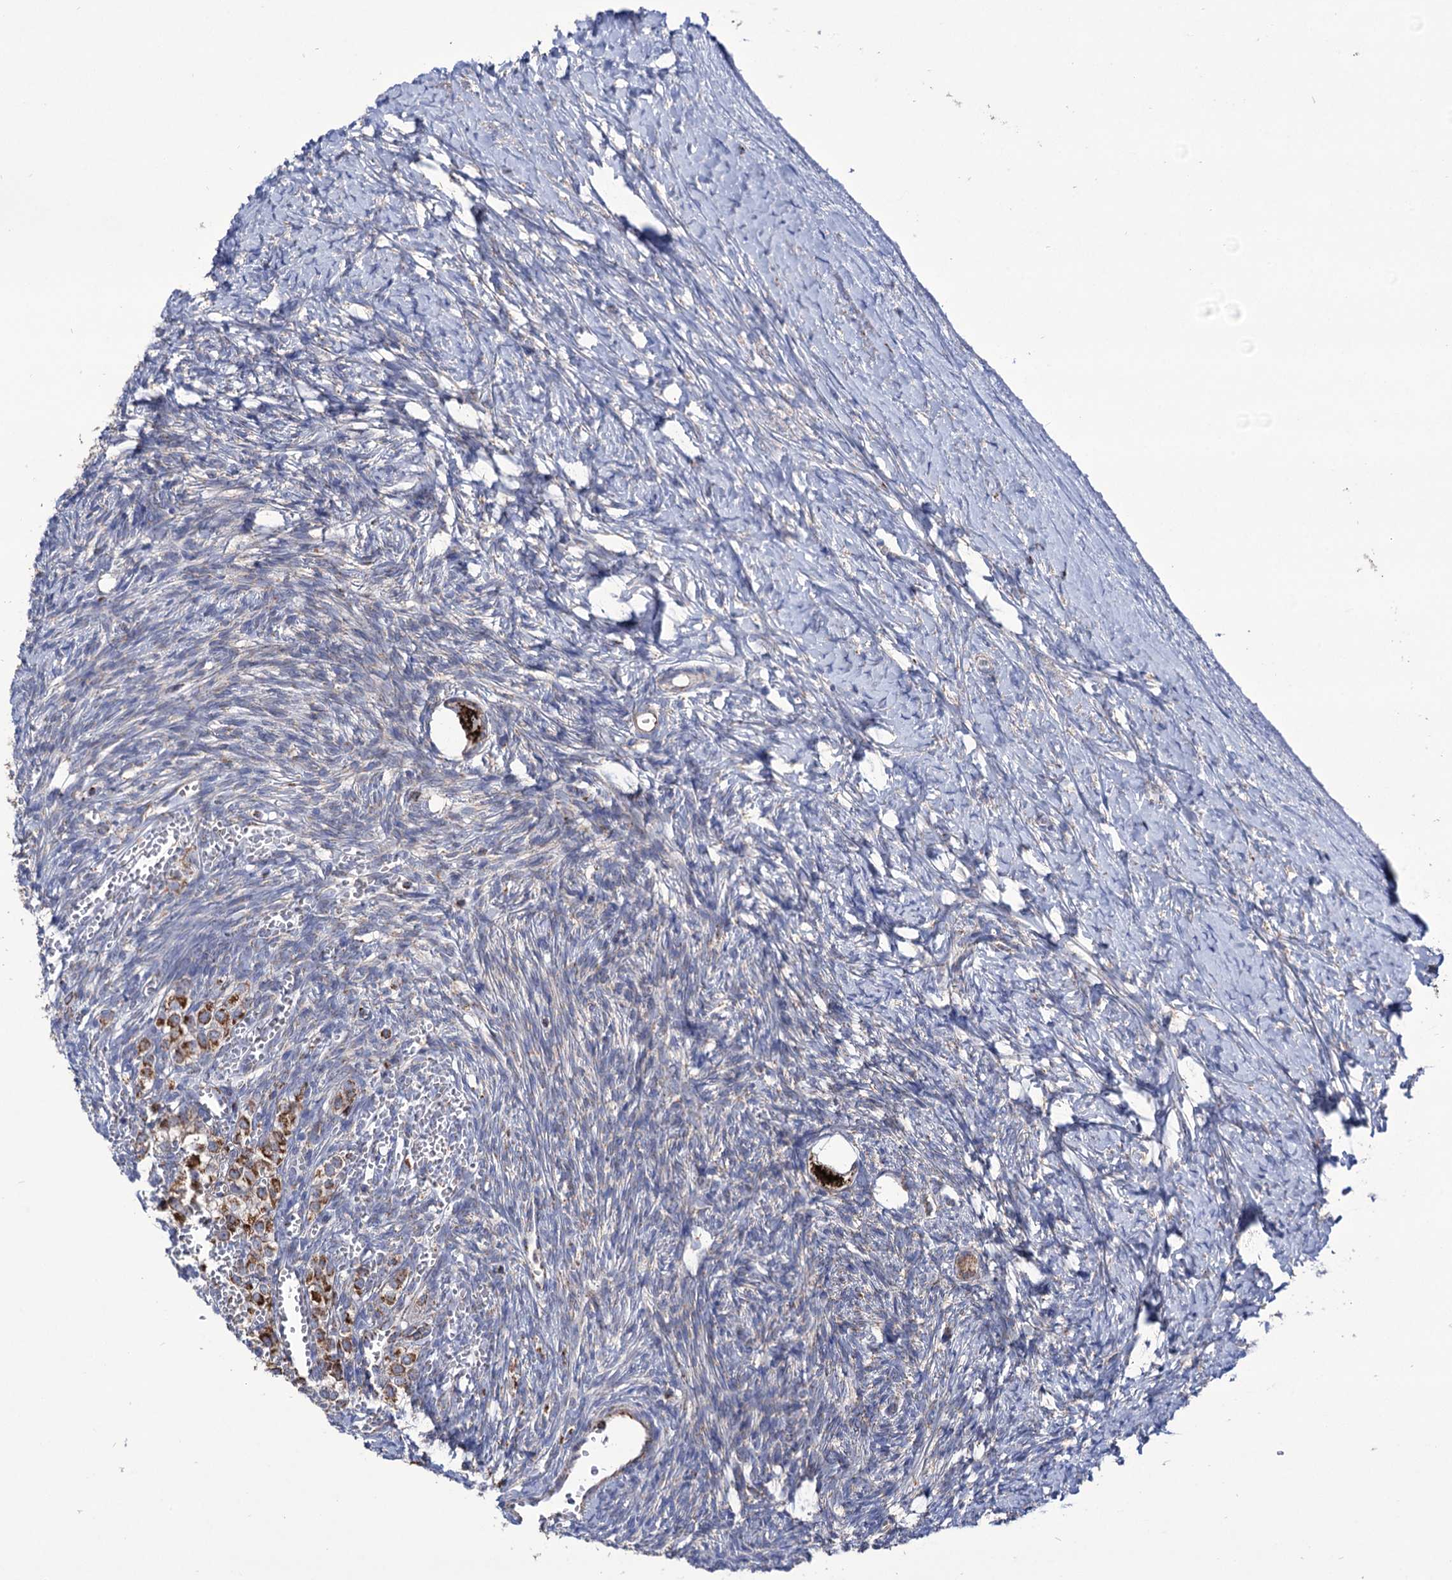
{"staining": {"intensity": "strong", "quantity": ">75%", "location": "cytoplasmic/membranous"}, "tissue": "ovary", "cell_type": "Follicle cells", "image_type": "normal", "snomed": [{"axis": "morphology", "description": "Normal tissue, NOS"}, {"axis": "morphology", "description": "Developmental malformation"}, {"axis": "topography", "description": "Ovary"}], "caption": "Brown immunohistochemical staining in unremarkable ovary demonstrates strong cytoplasmic/membranous positivity in approximately >75% of follicle cells.", "gene": "ABHD10", "patient": {"sex": "female", "age": 39}}